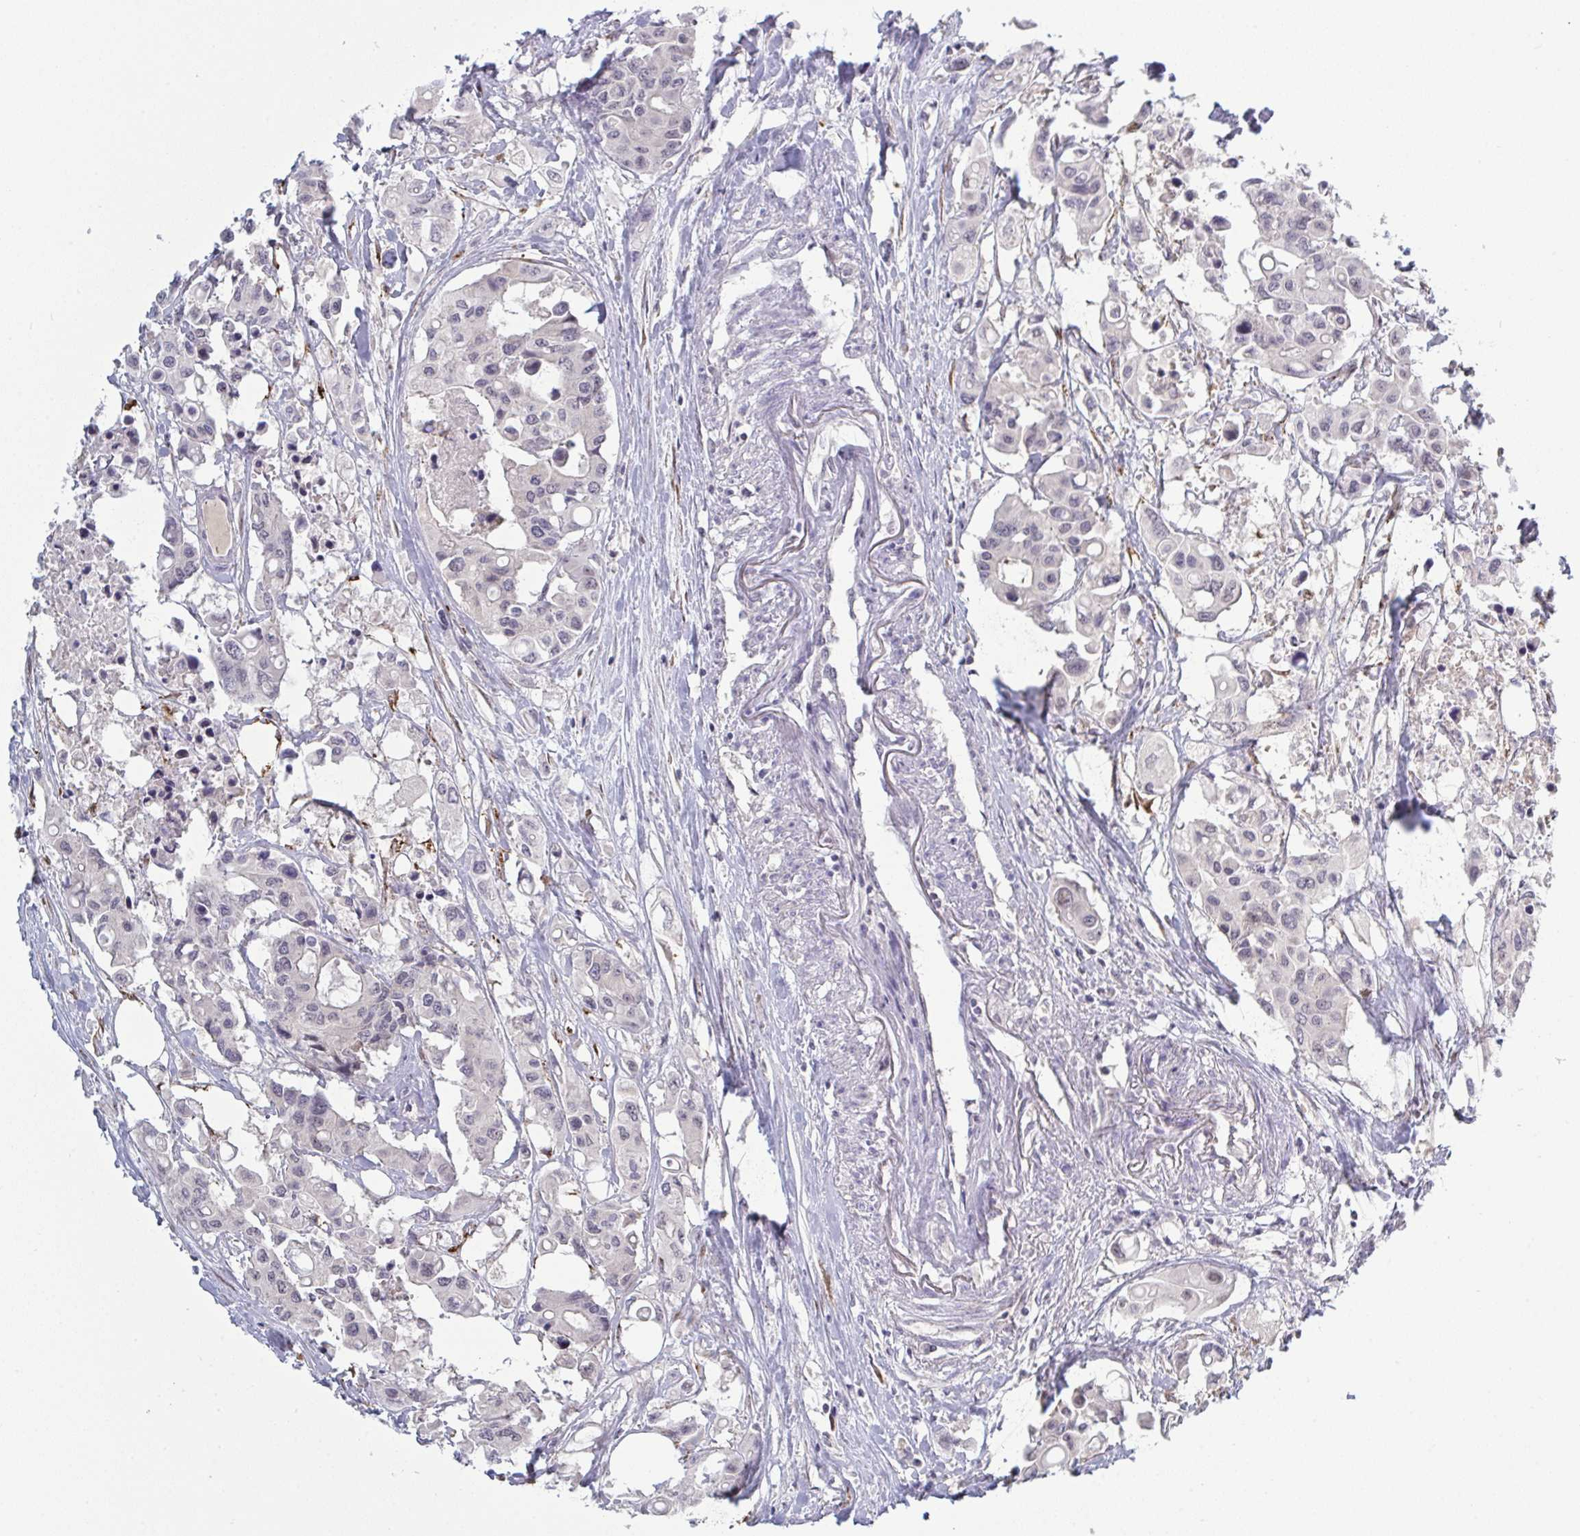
{"staining": {"intensity": "negative", "quantity": "none", "location": "none"}, "tissue": "colorectal cancer", "cell_type": "Tumor cells", "image_type": "cancer", "snomed": [{"axis": "morphology", "description": "Adenocarcinoma, NOS"}, {"axis": "topography", "description": "Colon"}], "caption": "High power microscopy photomicrograph of an IHC photomicrograph of colorectal adenocarcinoma, revealing no significant expression in tumor cells.", "gene": "ZNF784", "patient": {"sex": "male", "age": 77}}